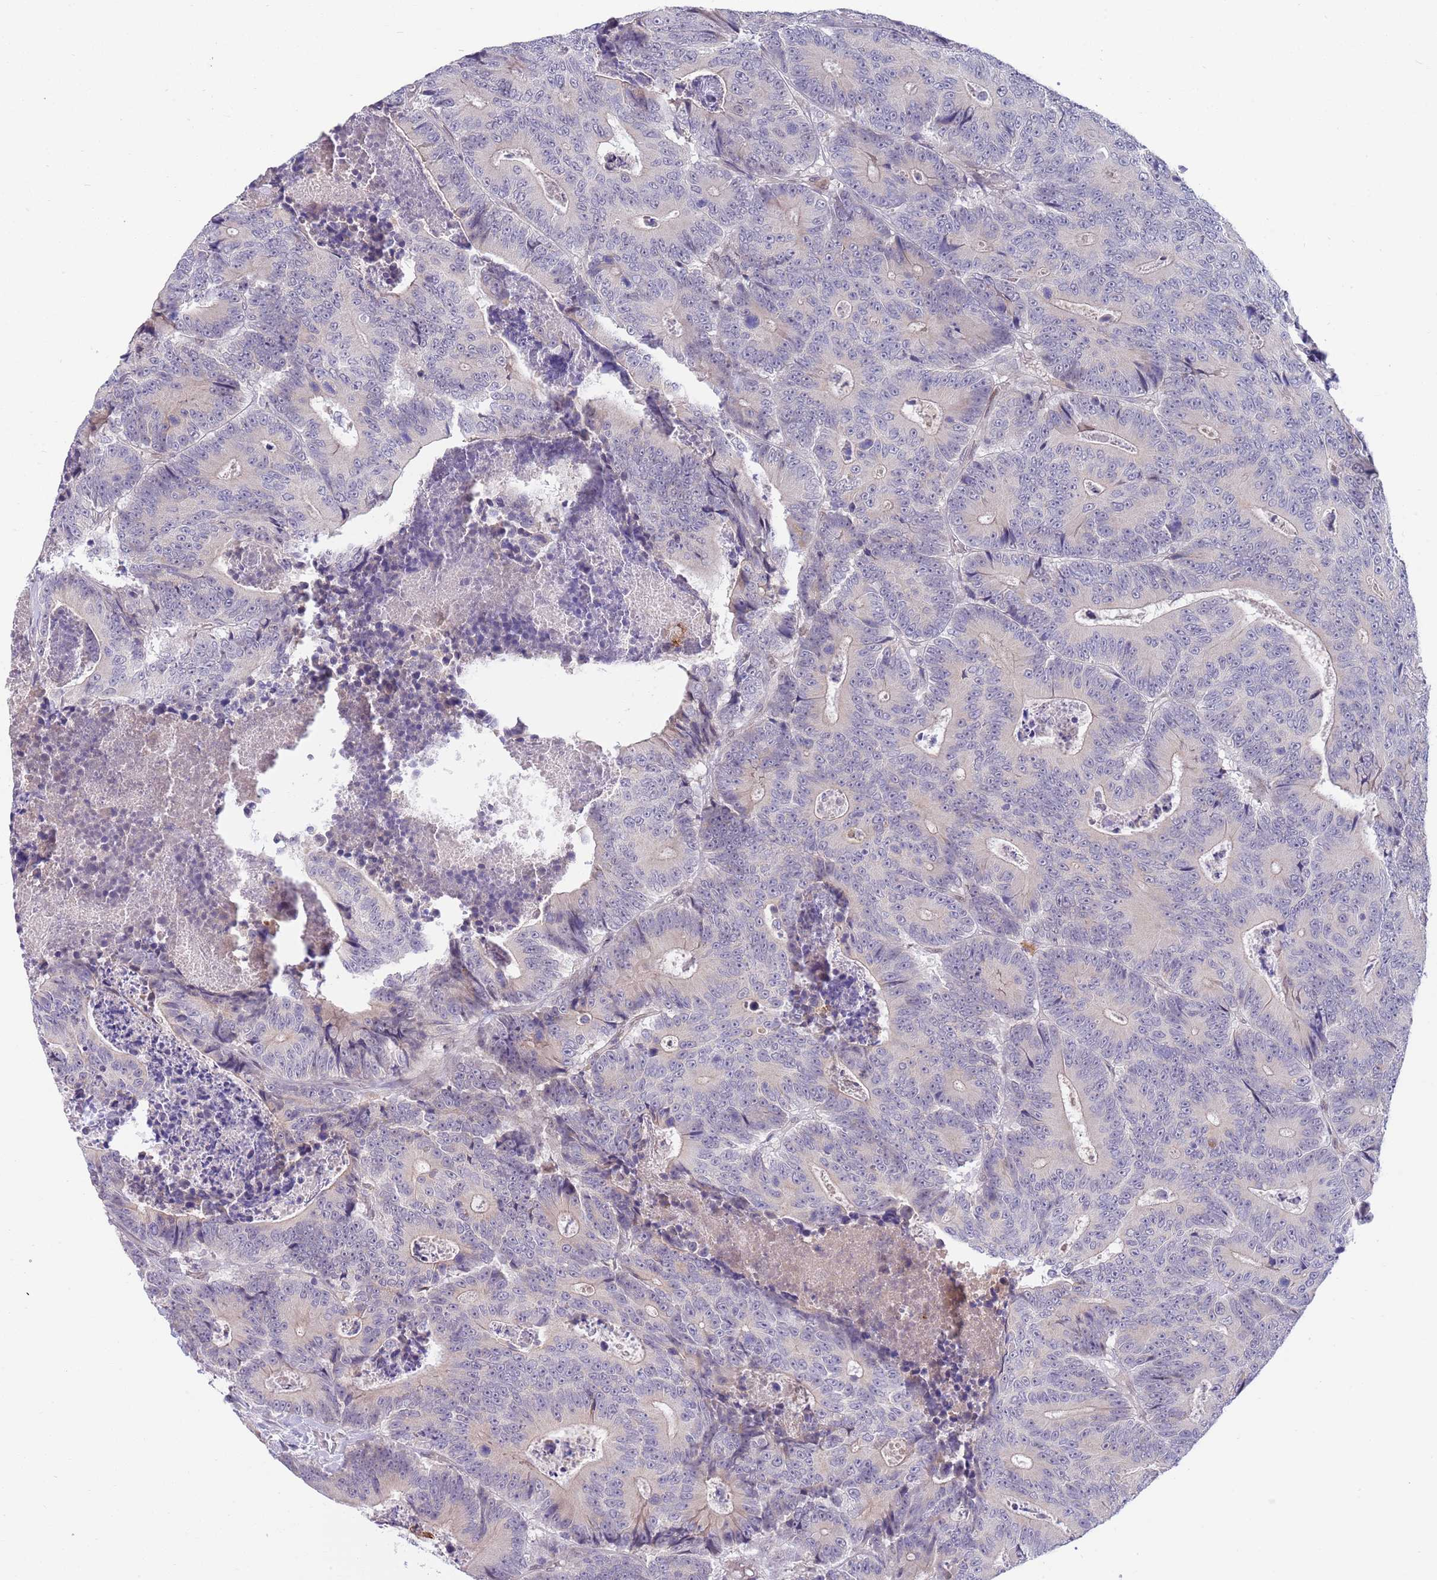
{"staining": {"intensity": "negative", "quantity": "none", "location": "none"}, "tissue": "colorectal cancer", "cell_type": "Tumor cells", "image_type": "cancer", "snomed": [{"axis": "morphology", "description": "Adenocarcinoma, NOS"}, {"axis": "topography", "description": "Colon"}], "caption": "A high-resolution histopathology image shows immunohistochemistry (IHC) staining of colorectal cancer, which exhibits no significant expression in tumor cells.", "gene": "NLRP6", "patient": {"sex": "male", "age": 83}}